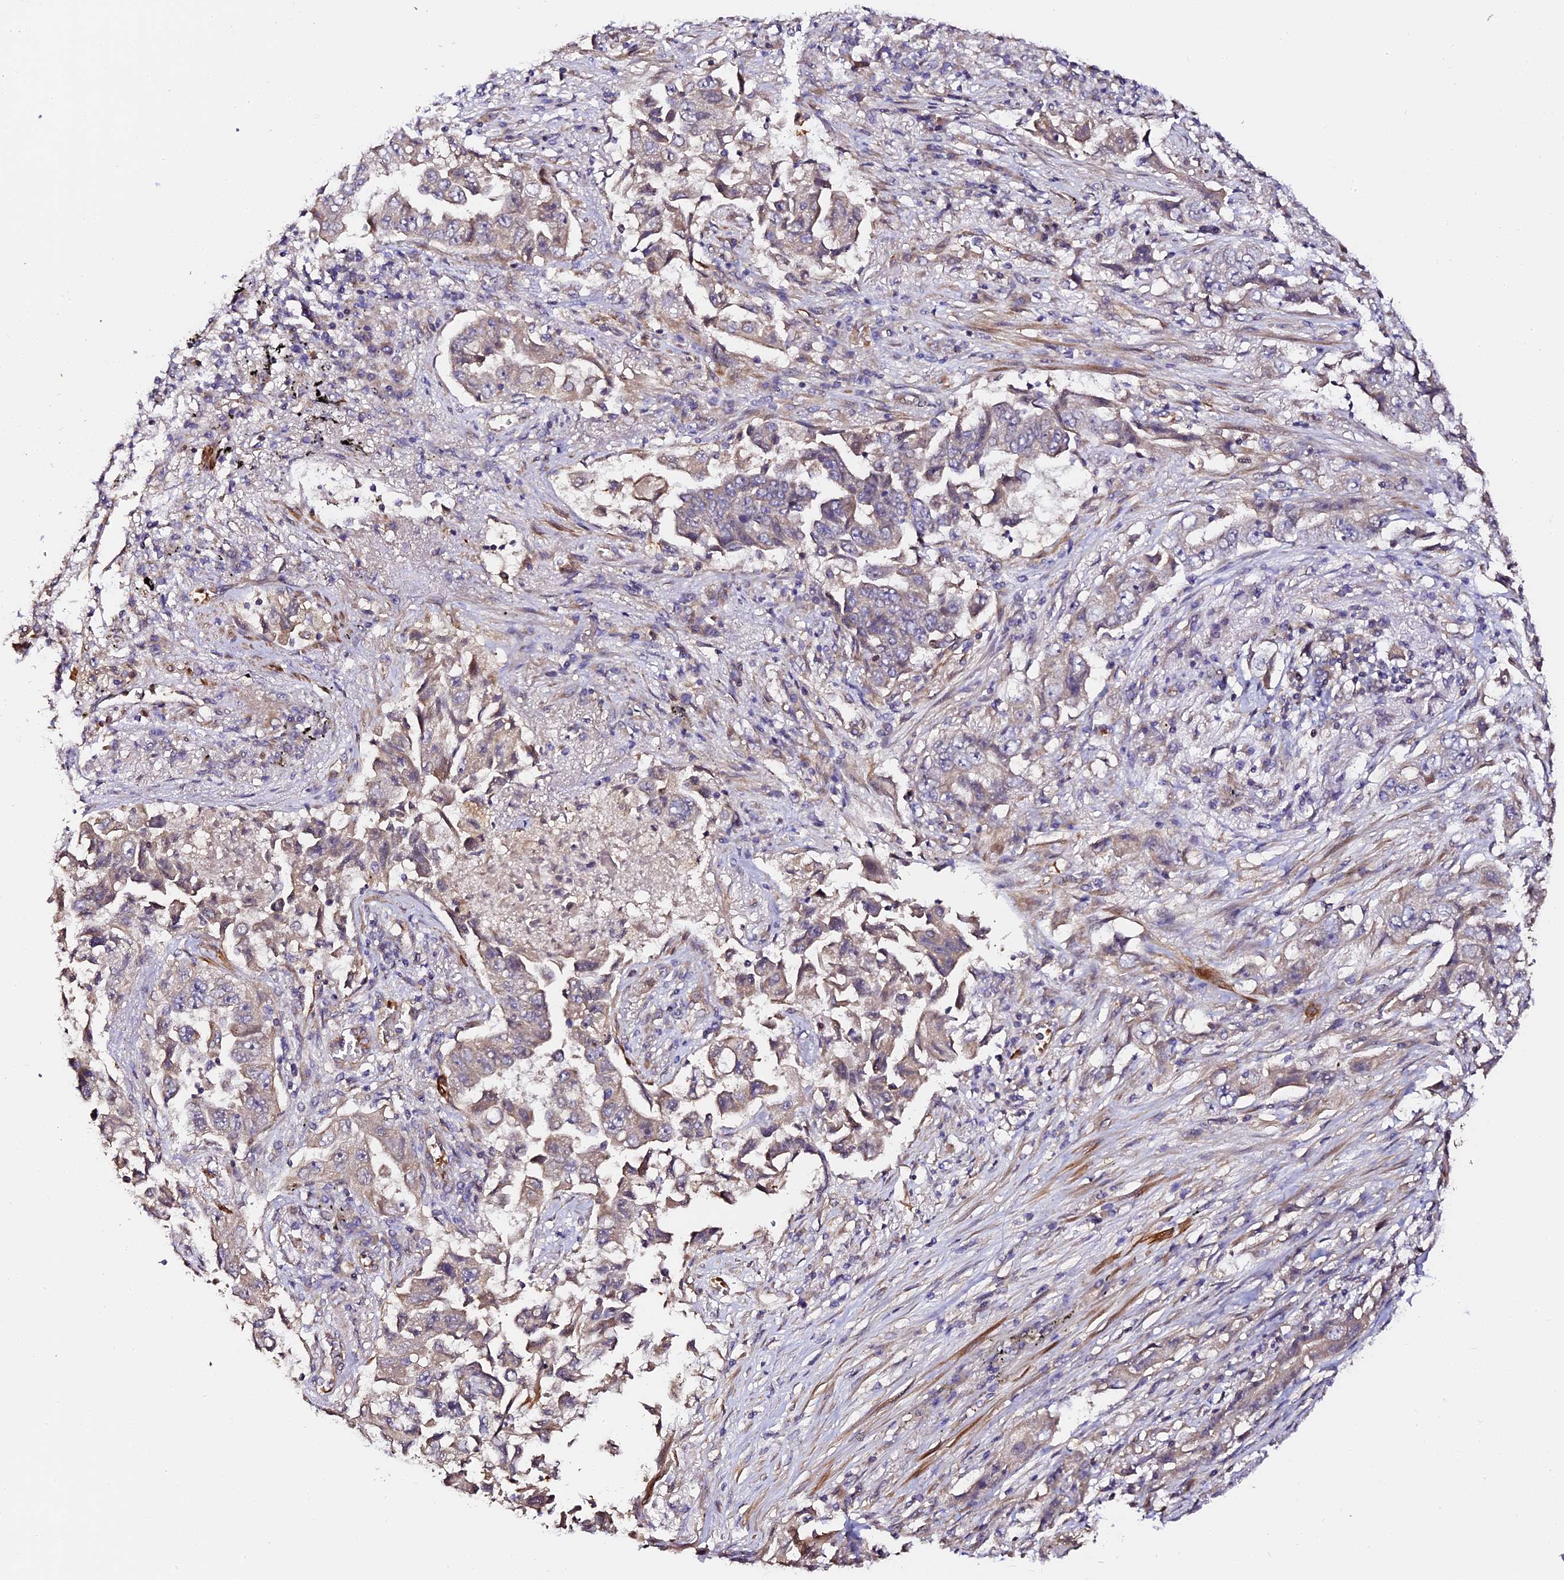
{"staining": {"intensity": "weak", "quantity": ">75%", "location": "cytoplasmic/membranous"}, "tissue": "lung cancer", "cell_type": "Tumor cells", "image_type": "cancer", "snomed": [{"axis": "morphology", "description": "Adenocarcinoma, NOS"}, {"axis": "topography", "description": "Lung"}], "caption": "Tumor cells demonstrate low levels of weak cytoplasmic/membranous expression in about >75% of cells in human lung cancer (adenocarcinoma).", "gene": "TDO2", "patient": {"sex": "female", "age": 51}}